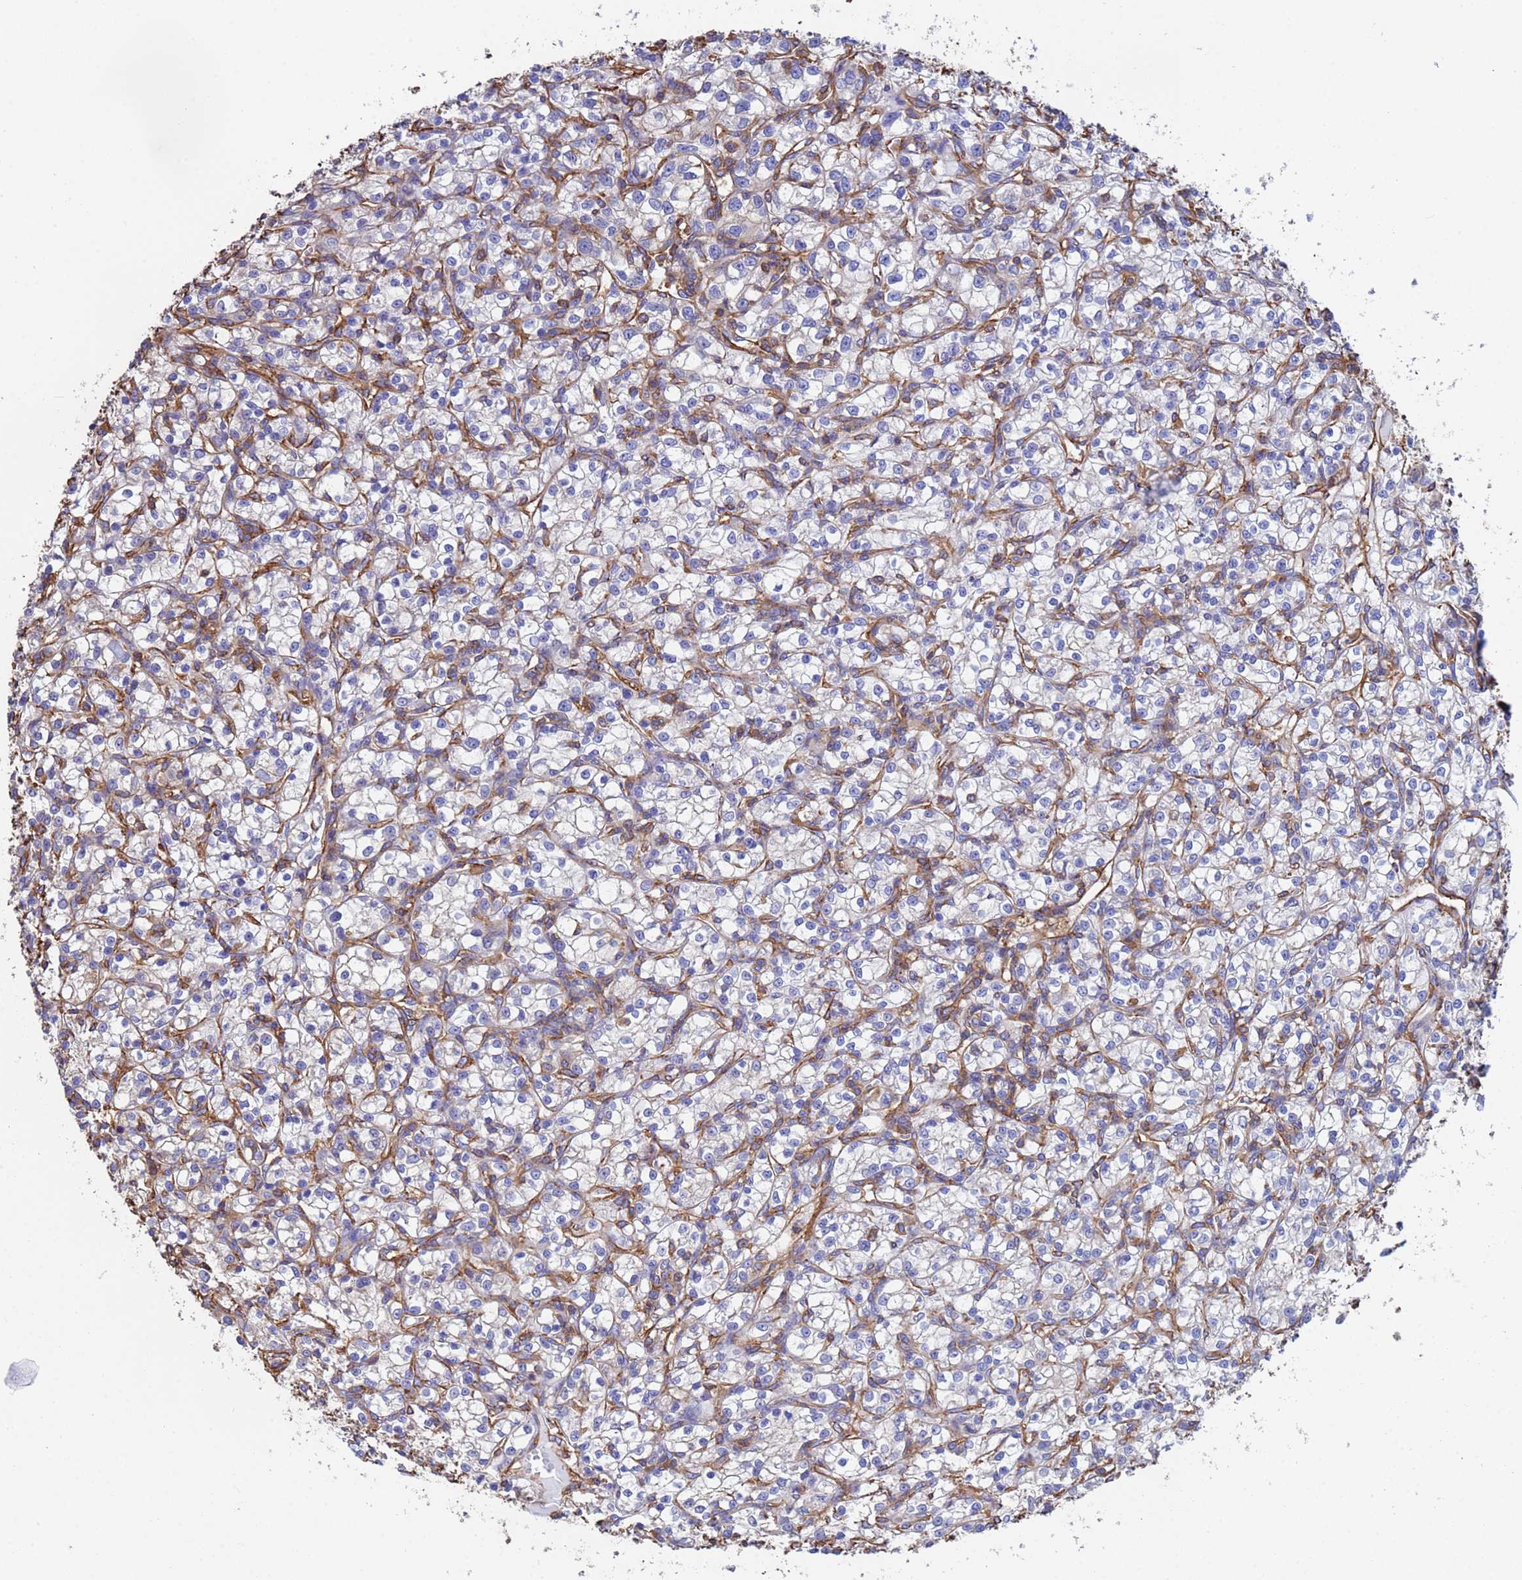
{"staining": {"intensity": "negative", "quantity": "none", "location": "none"}, "tissue": "renal cancer", "cell_type": "Tumor cells", "image_type": "cancer", "snomed": [{"axis": "morphology", "description": "Adenocarcinoma, NOS"}, {"axis": "topography", "description": "Kidney"}], "caption": "There is no significant positivity in tumor cells of renal adenocarcinoma.", "gene": "MYL12A", "patient": {"sex": "female", "age": 59}}